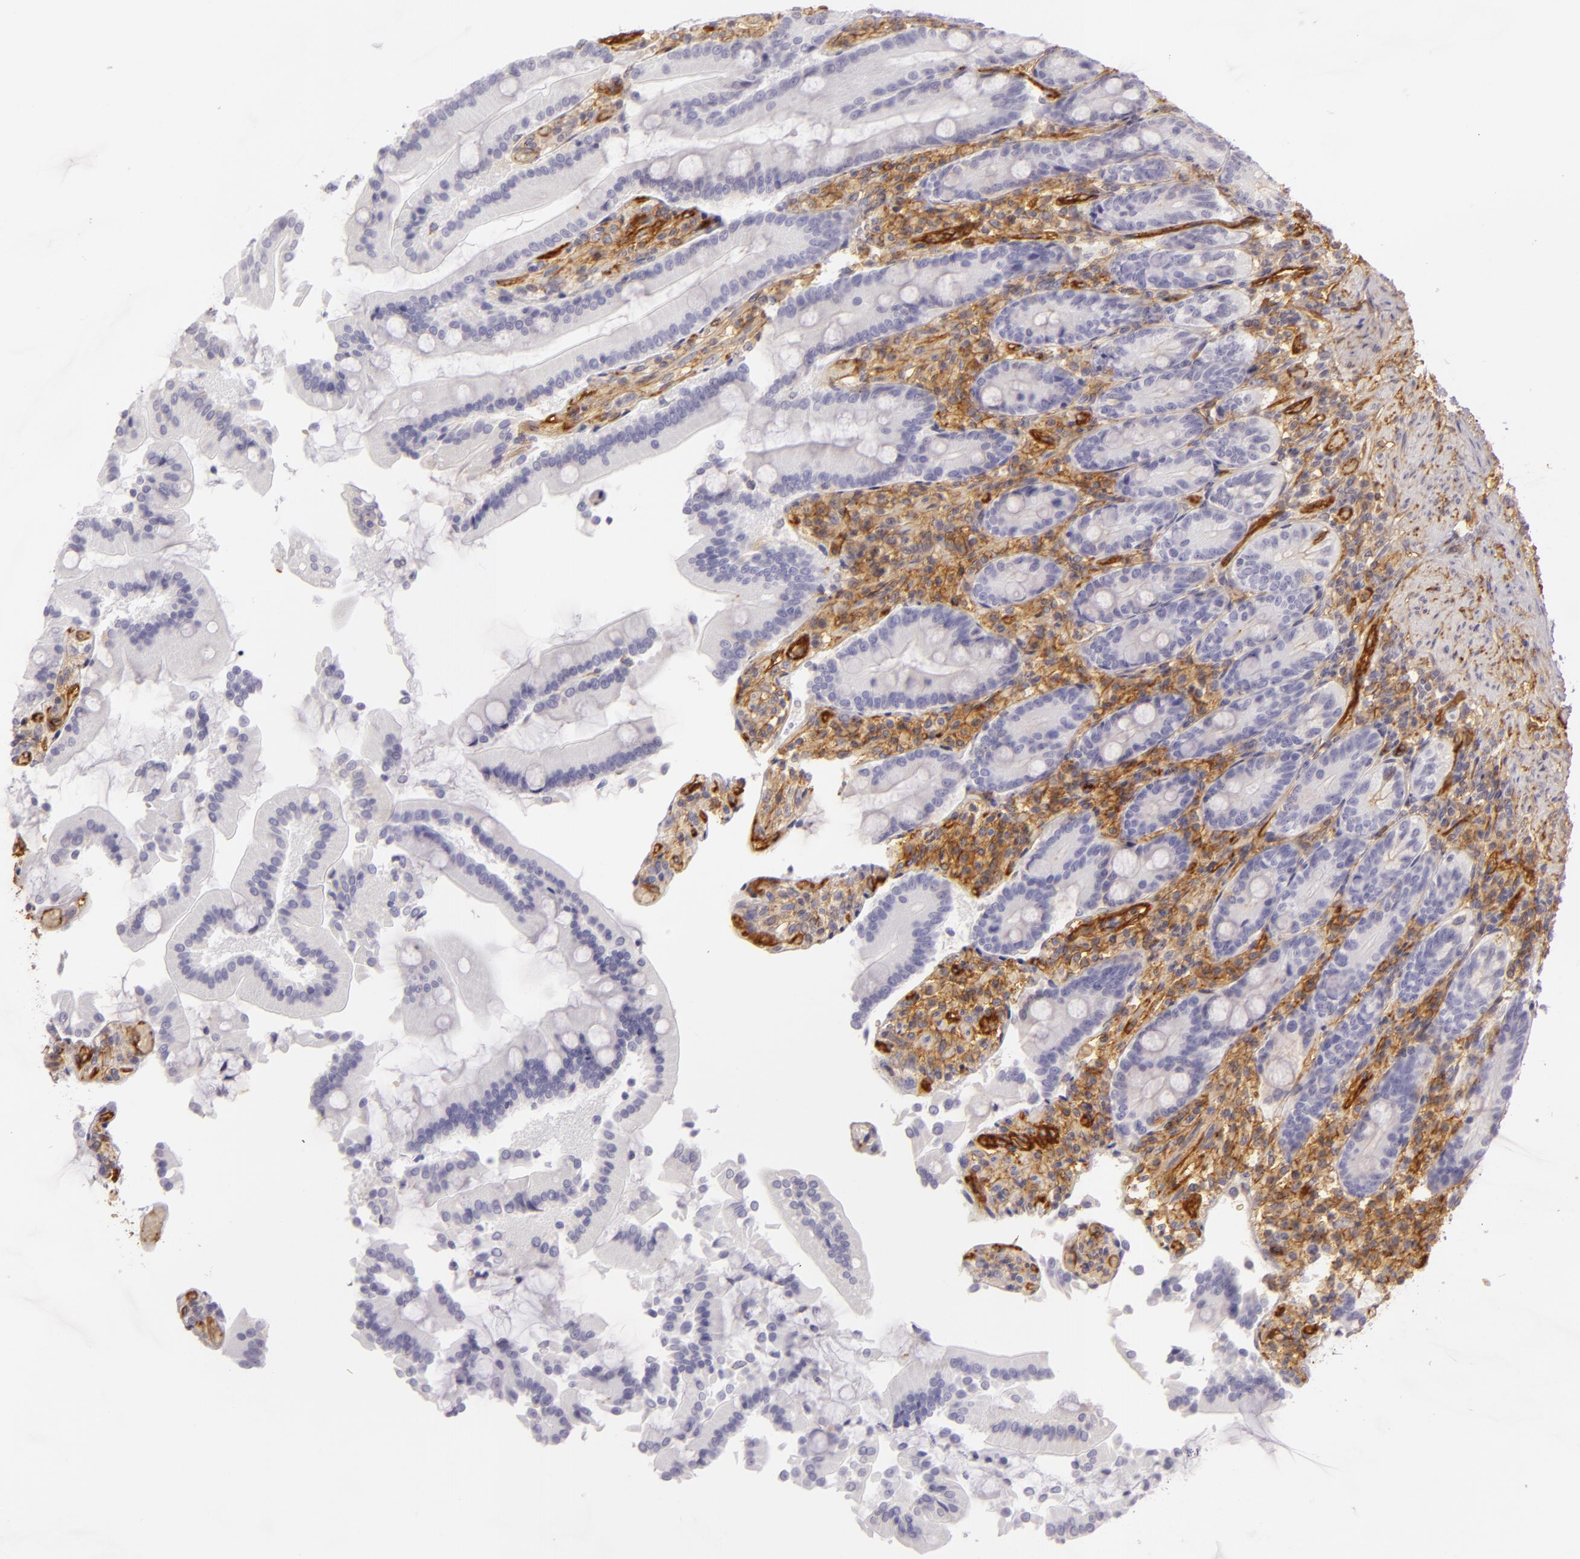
{"staining": {"intensity": "negative", "quantity": "none", "location": "none"}, "tissue": "duodenum", "cell_type": "Glandular cells", "image_type": "normal", "snomed": [{"axis": "morphology", "description": "Normal tissue, NOS"}, {"axis": "topography", "description": "Duodenum"}], "caption": "Glandular cells are negative for protein expression in benign human duodenum. (DAB IHC visualized using brightfield microscopy, high magnification).", "gene": "CD59", "patient": {"sex": "female", "age": 64}}